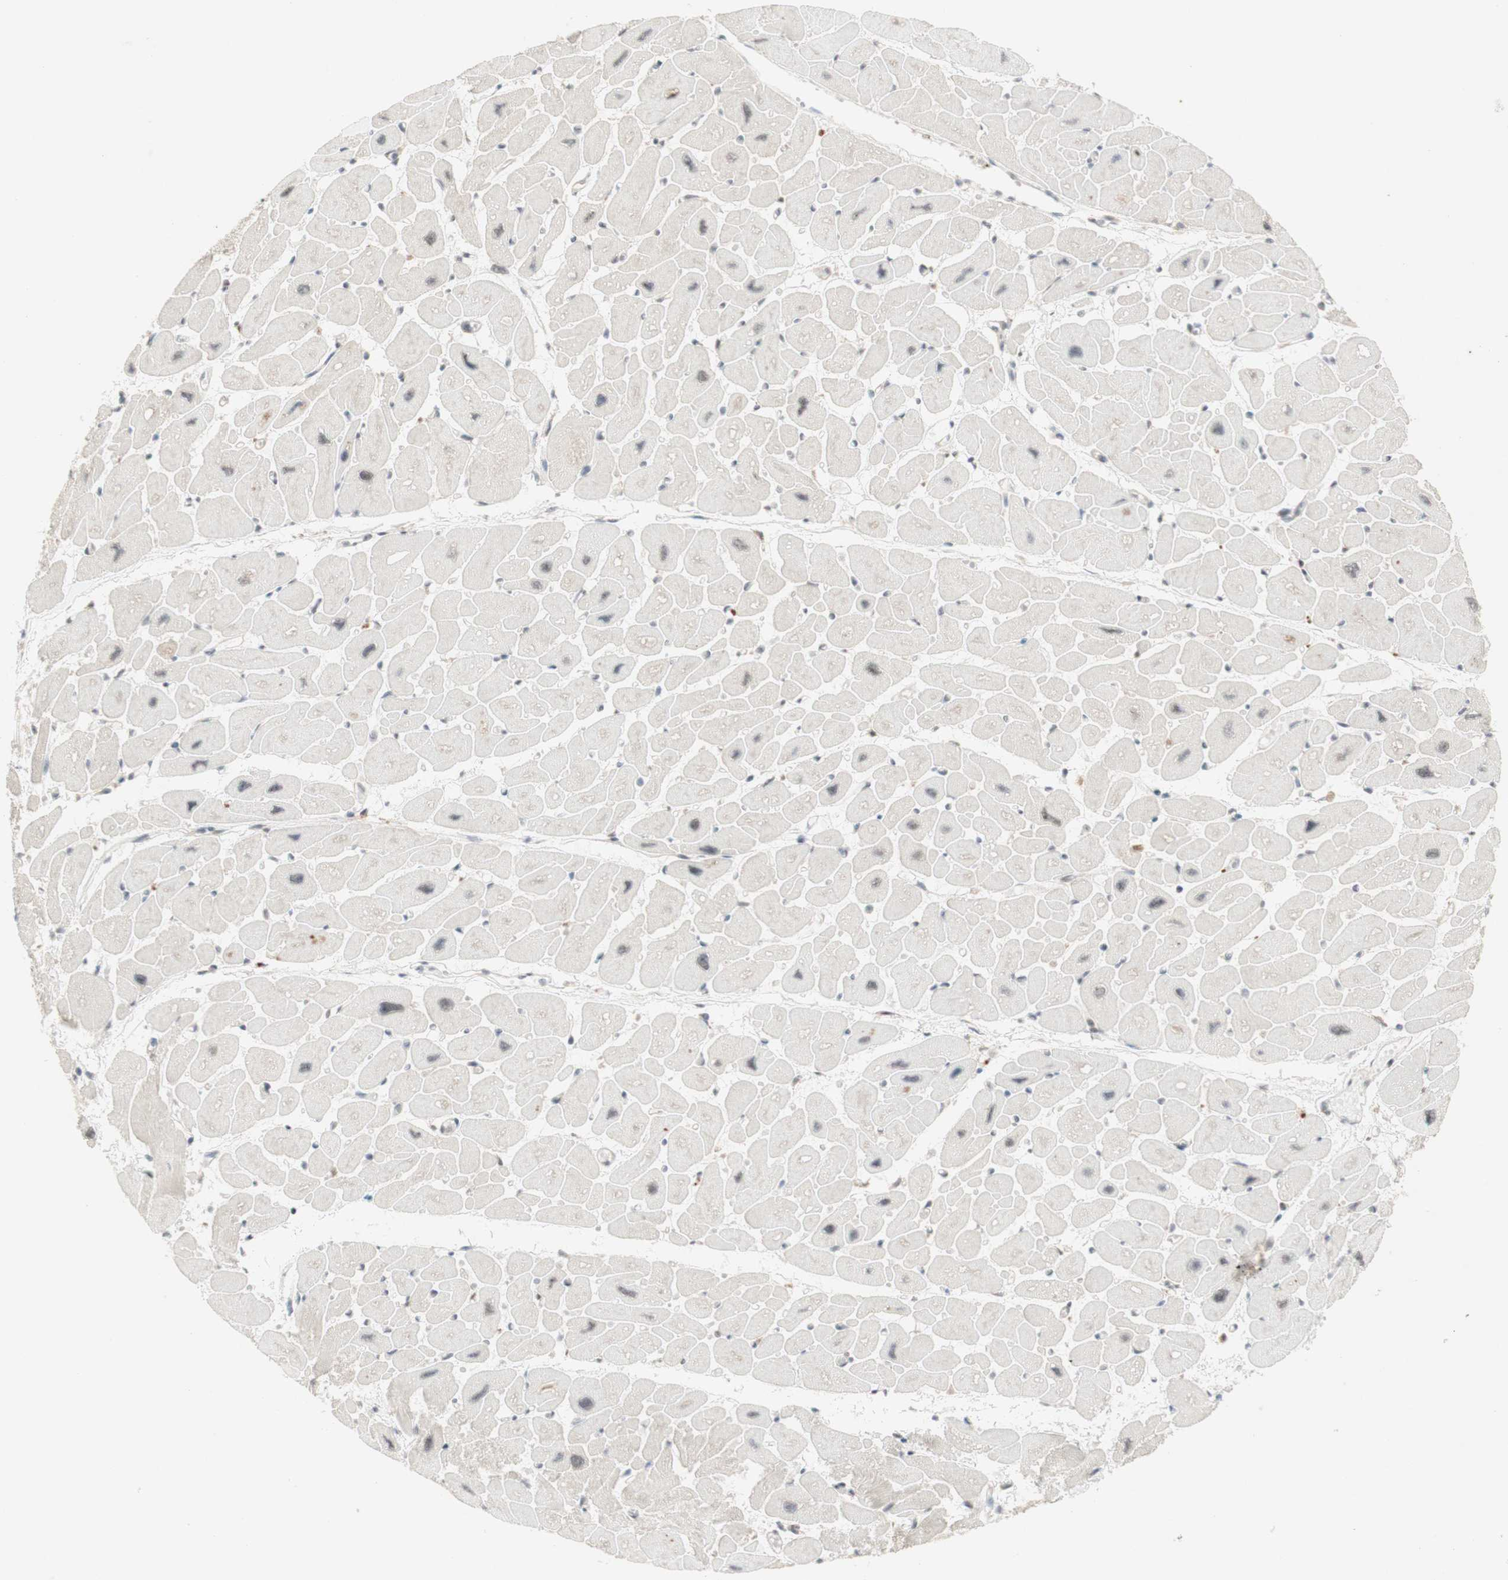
{"staining": {"intensity": "weak", "quantity": ">75%", "location": "cytoplasmic/membranous"}, "tissue": "heart muscle", "cell_type": "Cardiomyocytes", "image_type": "normal", "snomed": [{"axis": "morphology", "description": "Normal tissue, NOS"}, {"axis": "topography", "description": "Heart"}], "caption": "Protein staining exhibits weak cytoplasmic/membranous positivity in about >75% of cardiomyocytes in benign heart muscle. (Brightfield microscopy of DAB IHC at high magnification).", "gene": "CYLD", "patient": {"sex": "female", "age": 54}}